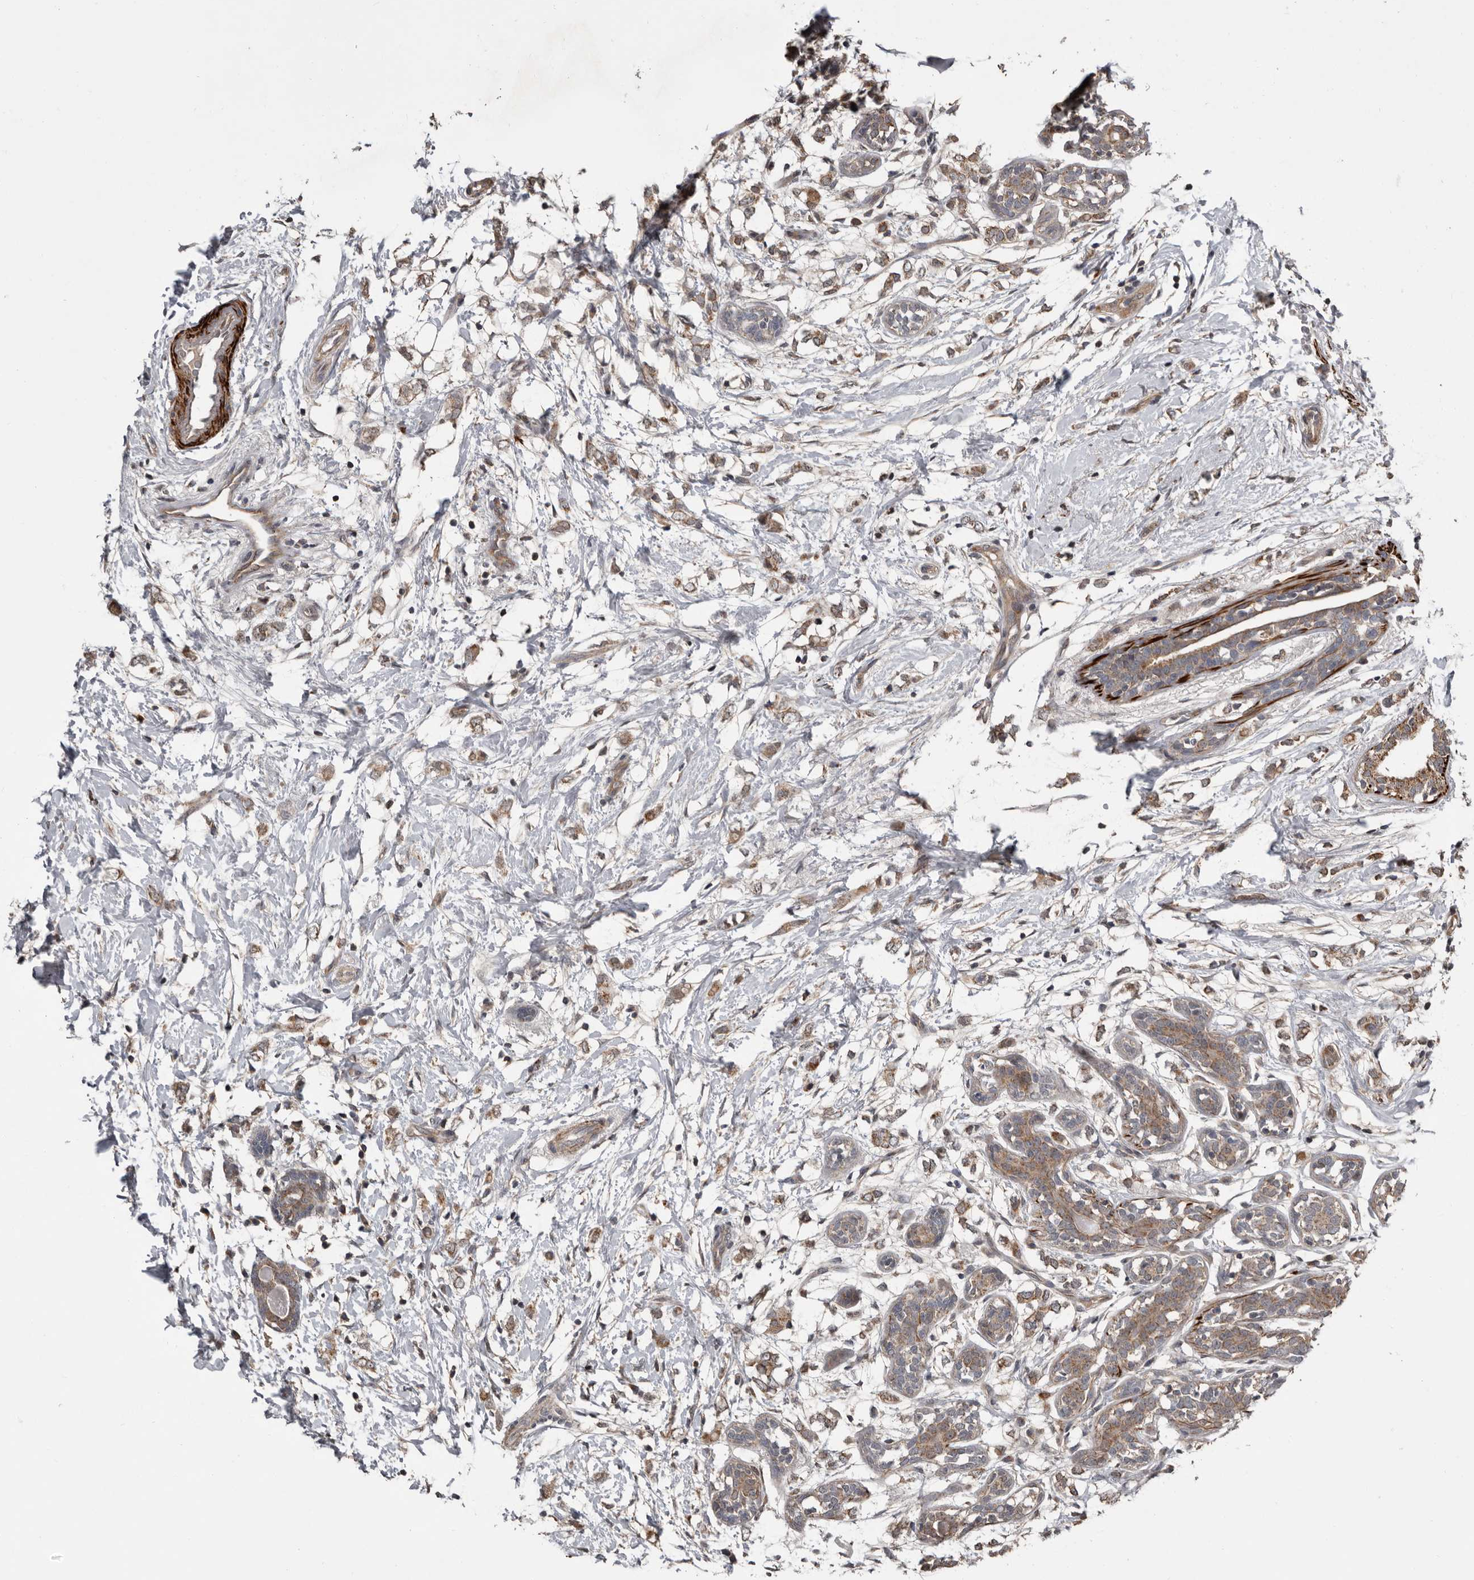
{"staining": {"intensity": "moderate", "quantity": ">75%", "location": "cytoplasmic/membranous"}, "tissue": "breast cancer", "cell_type": "Tumor cells", "image_type": "cancer", "snomed": [{"axis": "morphology", "description": "Normal tissue, NOS"}, {"axis": "morphology", "description": "Lobular carcinoma"}, {"axis": "topography", "description": "Breast"}], "caption": "The micrograph demonstrates staining of breast cancer, revealing moderate cytoplasmic/membranous protein positivity (brown color) within tumor cells.", "gene": "FGFR4", "patient": {"sex": "female", "age": 47}}